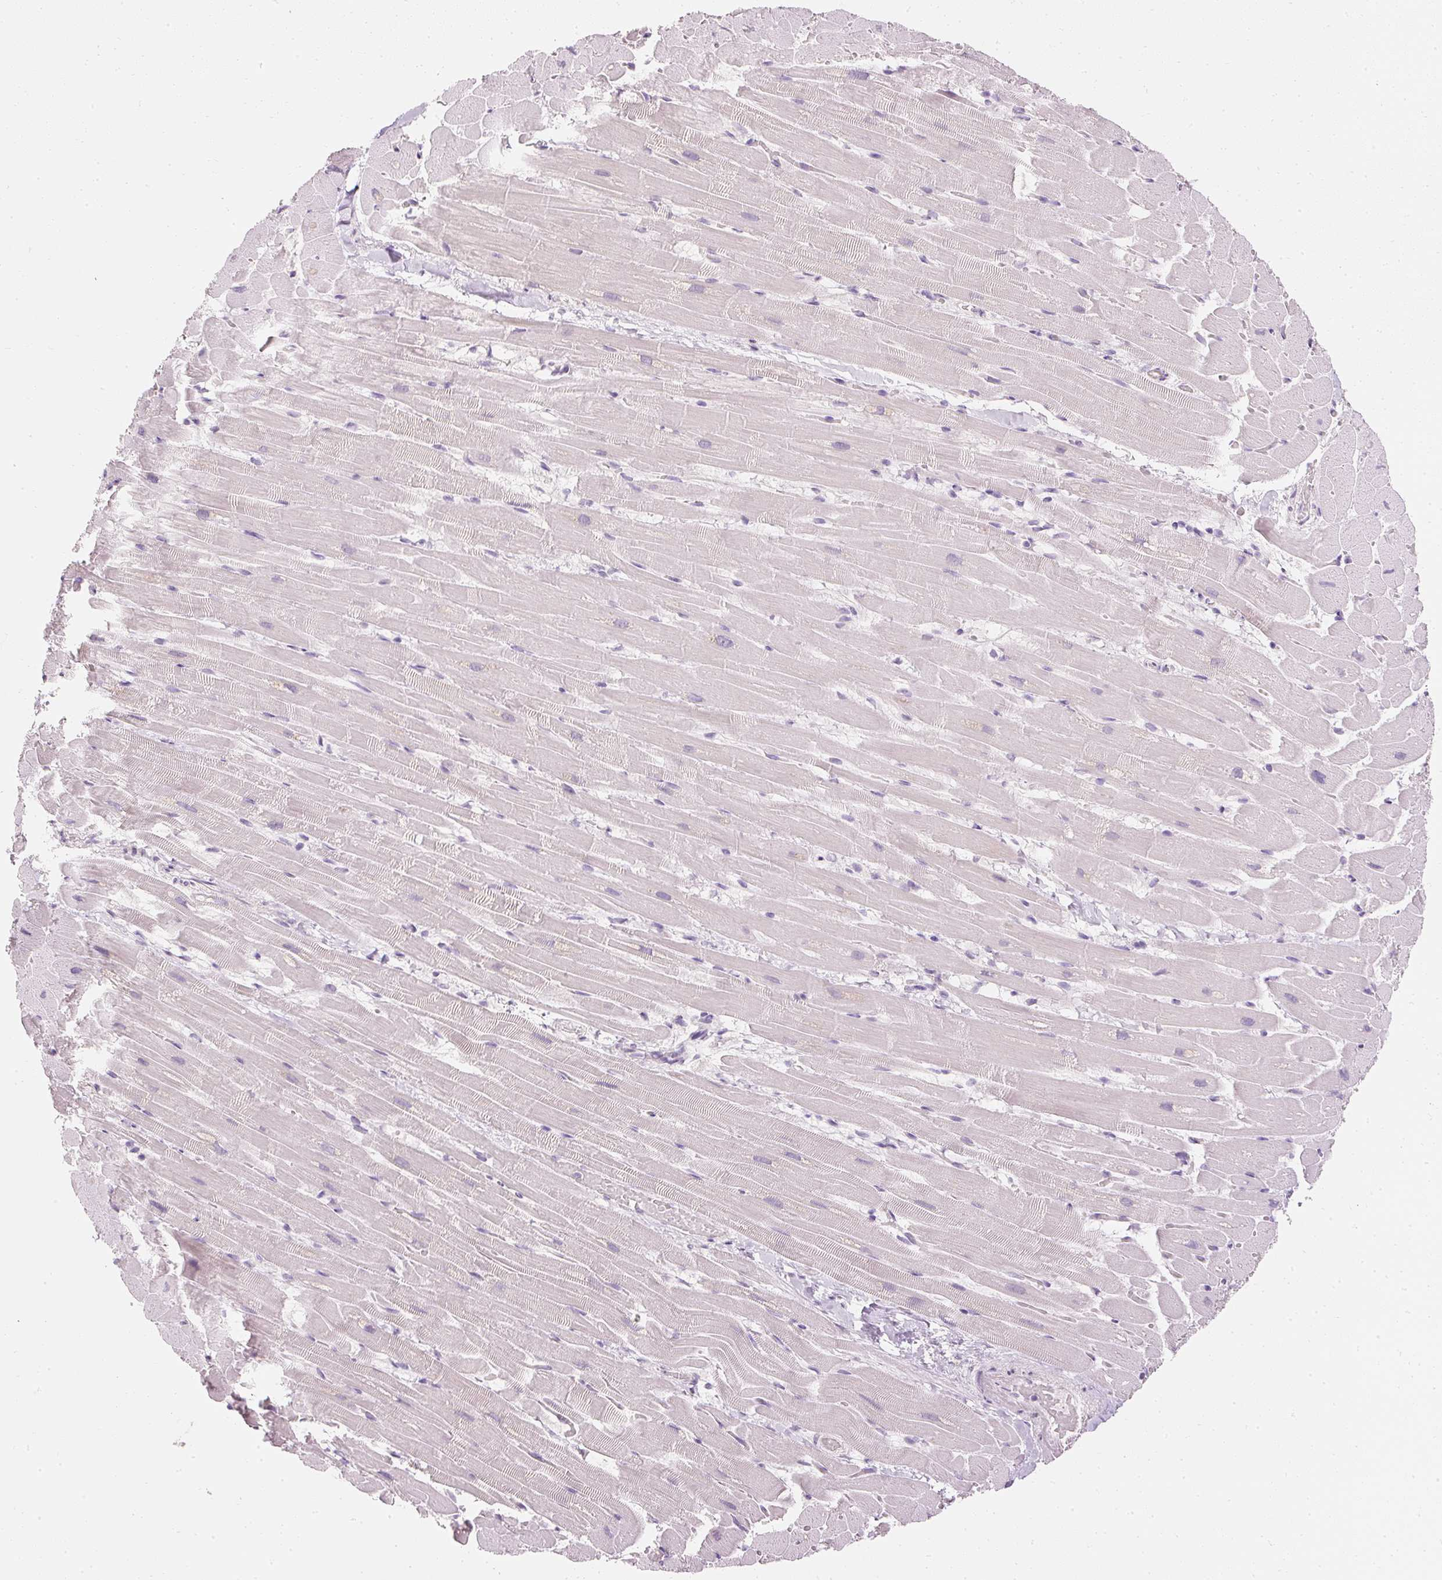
{"staining": {"intensity": "negative", "quantity": "none", "location": "none"}, "tissue": "heart muscle", "cell_type": "Cardiomyocytes", "image_type": "normal", "snomed": [{"axis": "morphology", "description": "Normal tissue, NOS"}, {"axis": "topography", "description": "Heart"}], "caption": "Cardiomyocytes are negative for protein expression in benign human heart muscle. (Brightfield microscopy of DAB (3,3'-diaminobenzidine) immunohistochemistry at high magnification).", "gene": "ELAVL3", "patient": {"sex": "male", "age": 37}}